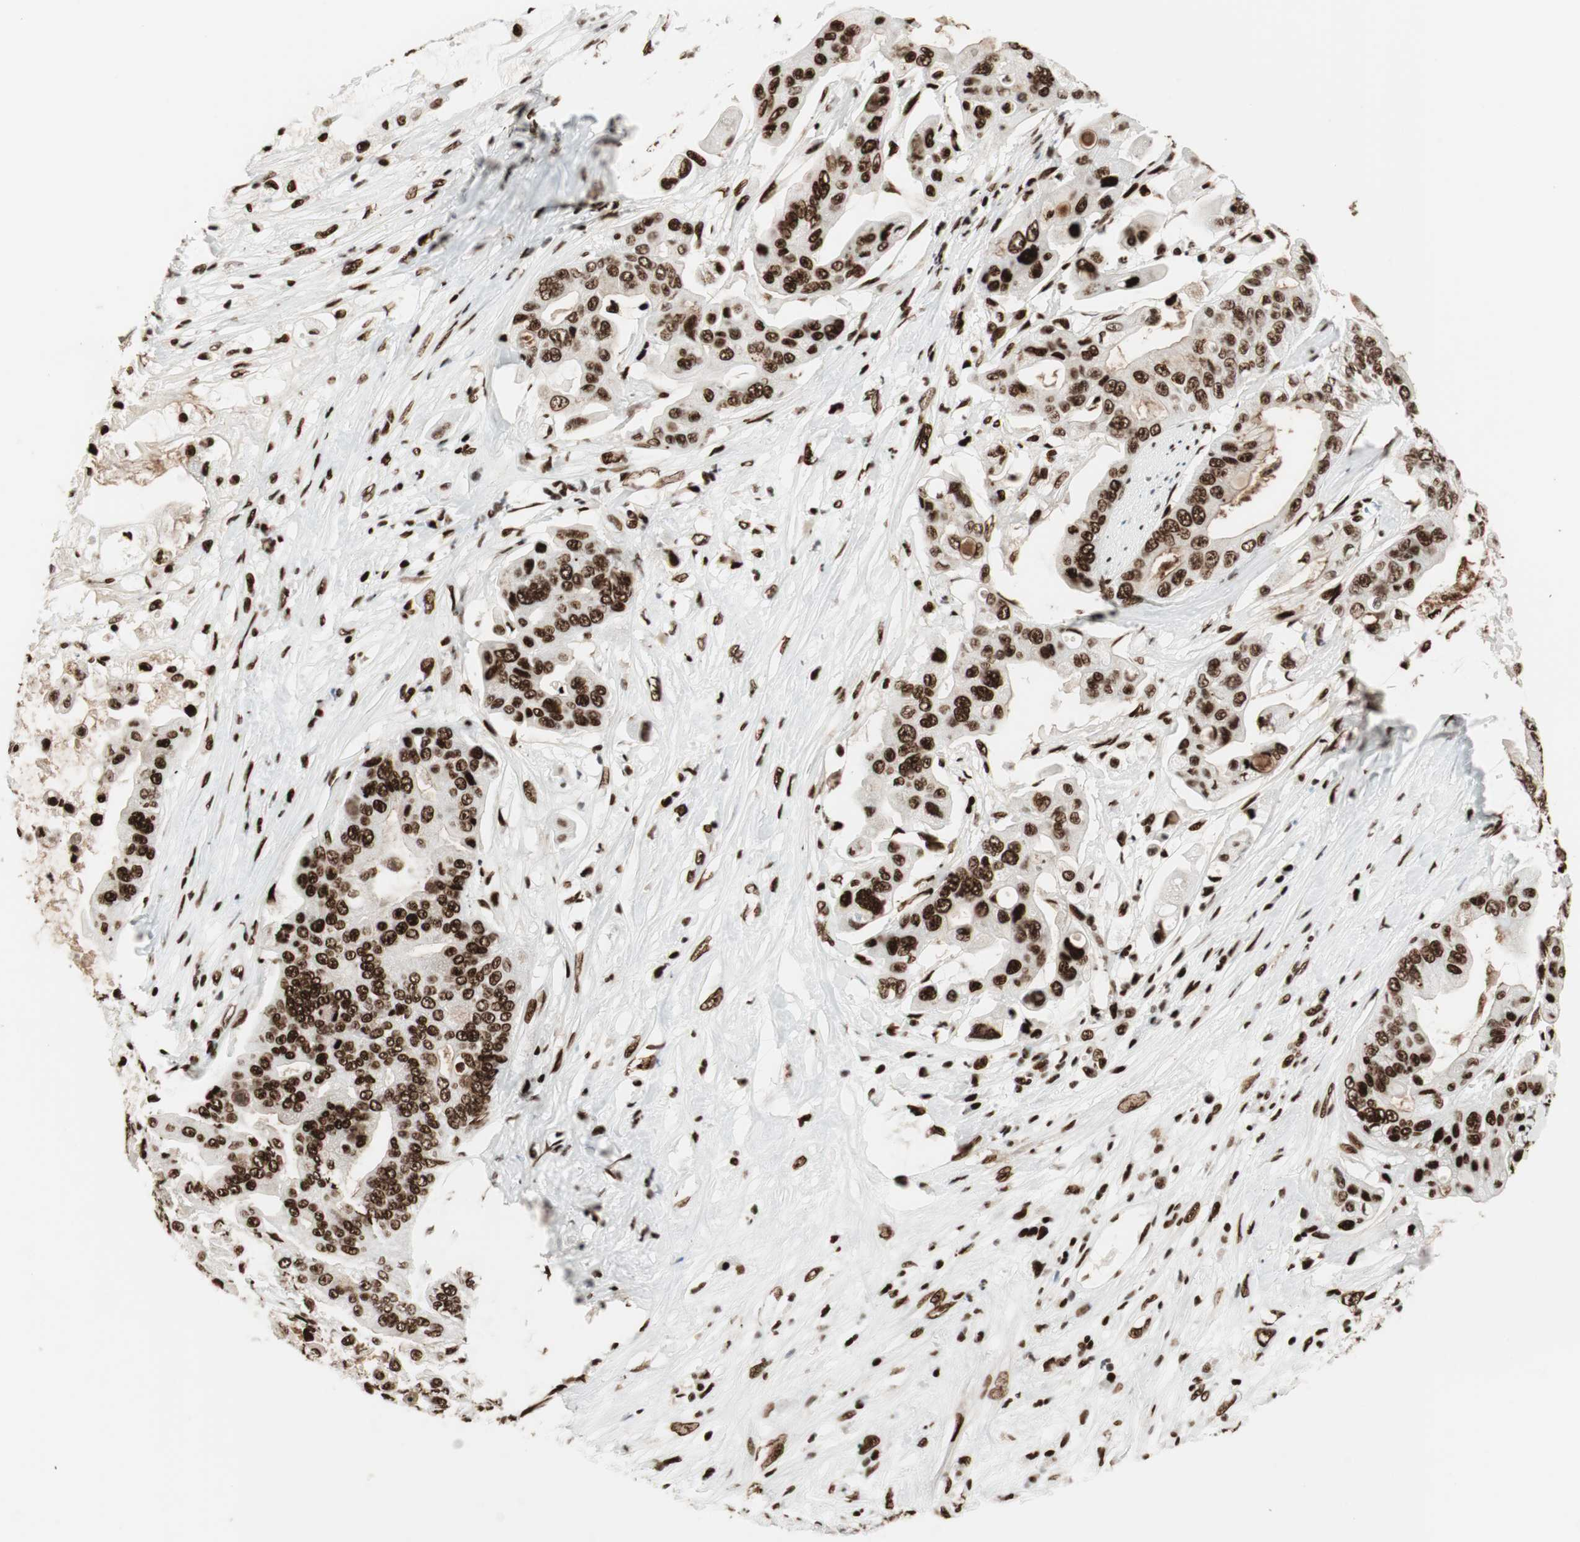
{"staining": {"intensity": "strong", "quantity": ">75%", "location": "nuclear"}, "tissue": "pancreatic cancer", "cell_type": "Tumor cells", "image_type": "cancer", "snomed": [{"axis": "morphology", "description": "Adenocarcinoma, NOS"}, {"axis": "topography", "description": "Pancreas"}], "caption": "A brown stain shows strong nuclear staining of a protein in human pancreatic adenocarcinoma tumor cells. The staining was performed using DAB, with brown indicating positive protein expression. Nuclei are stained blue with hematoxylin.", "gene": "PSME3", "patient": {"sex": "female", "age": 75}}